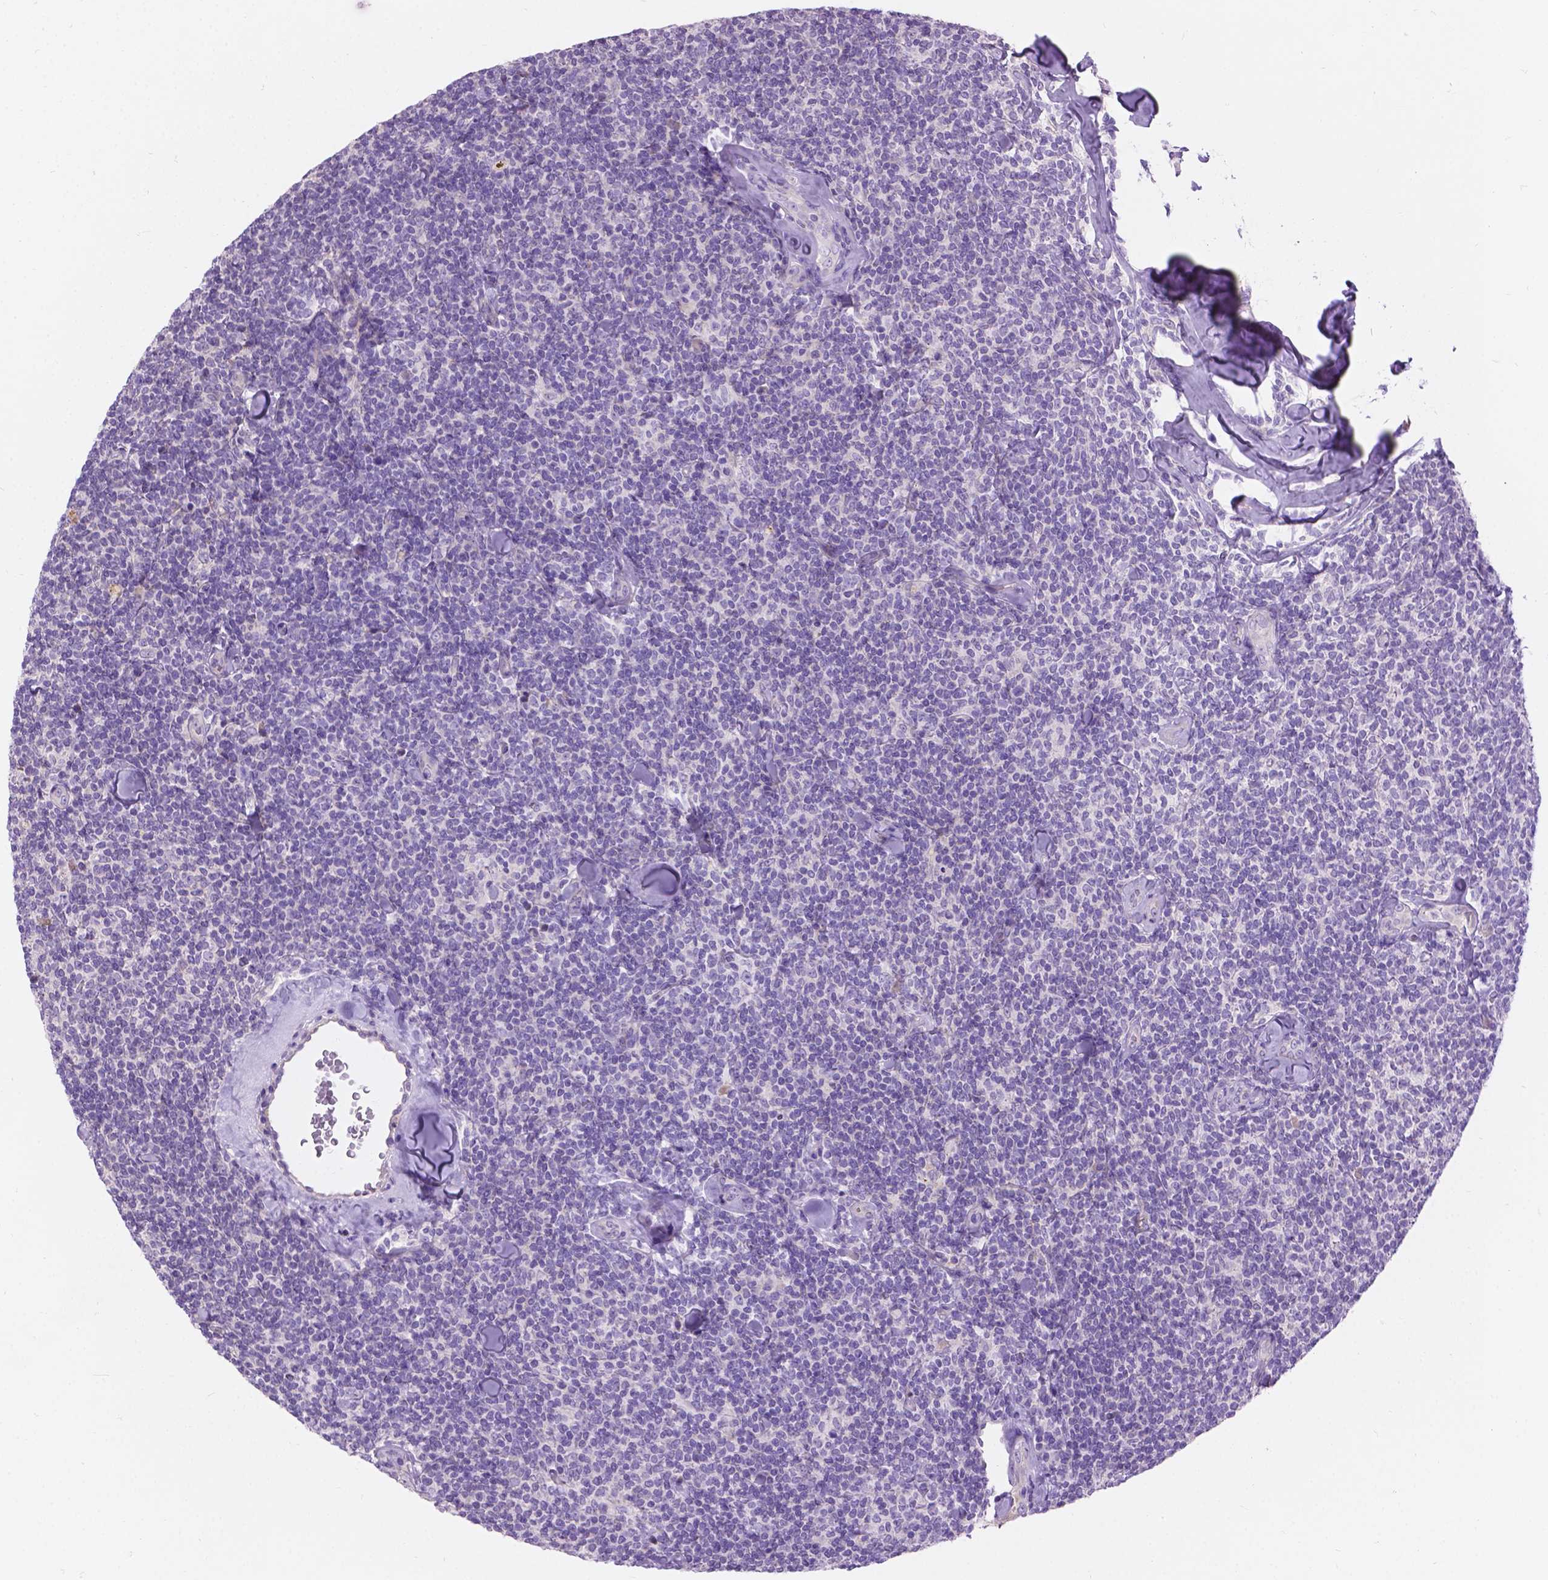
{"staining": {"intensity": "negative", "quantity": "none", "location": "none"}, "tissue": "lymphoma", "cell_type": "Tumor cells", "image_type": "cancer", "snomed": [{"axis": "morphology", "description": "Malignant lymphoma, non-Hodgkin's type, Low grade"}, {"axis": "topography", "description": "Lymph node"}], "caption": "DAB (3,3'-diaminobenzidine) immunohistochemical staining of lymphoma demonstrates no significant positivity in tumor cells.", "gene": "NOXO1", "patient": {"sex": "female", "age": 56}}